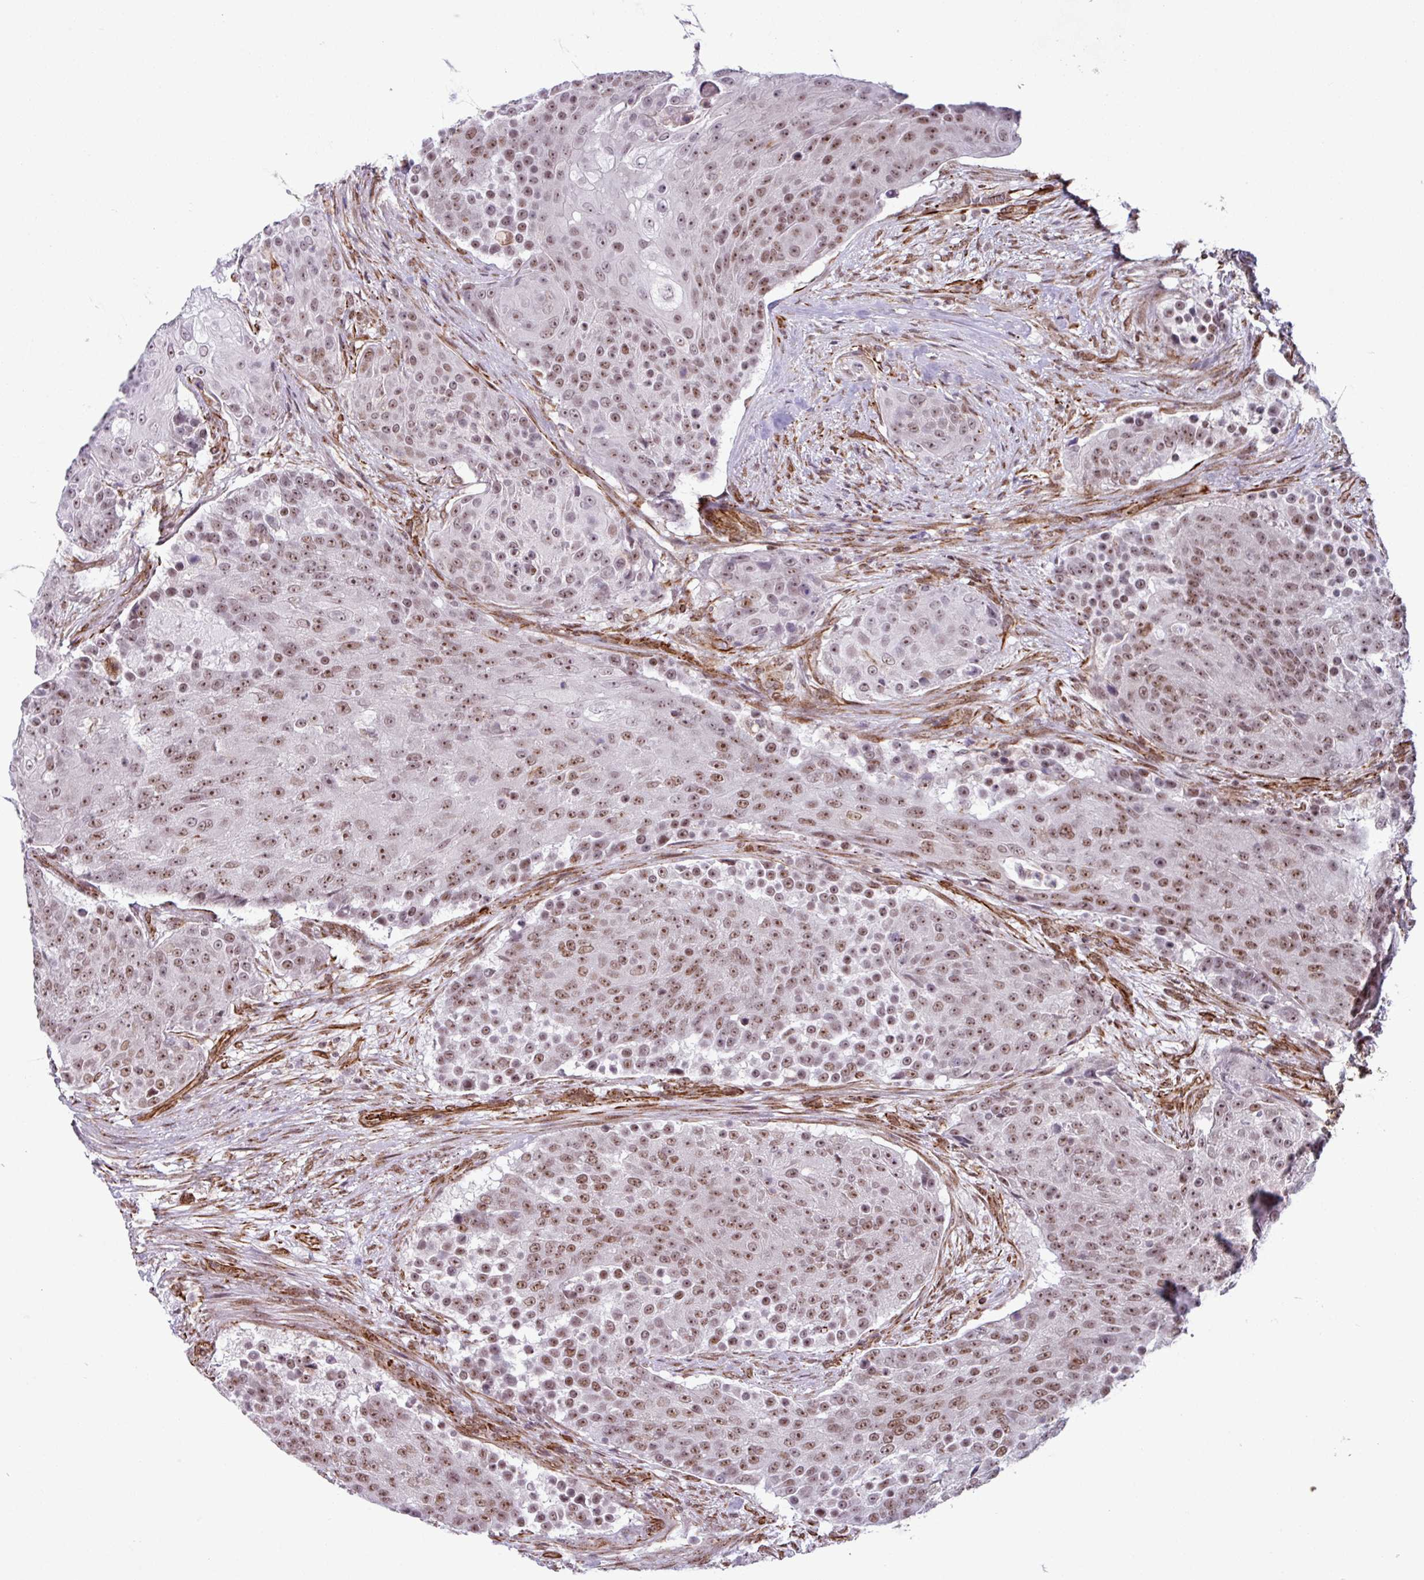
{"staining": {"intensity": "moderate", "quantity": ">75%", "location": "nuclear"}, "tissue": "urothelial cancer", "cell_type": "Tumor cells", "image_type": "cancer", "snomed": [{"axis": "morphology", "description": "Urothelial carcinoma, High grade"}, {"axis": "topography", "description": "Urinary bladder"}], "caption": "The histopathology image shows immunohistochemical staining of urothelial cancer. There is moderate nuclear expression is seen in approximately >75% of tumor cells. (DAB (3,3'-diaminobenzidine) IHC, brown staining for protein, blue staining for nuclei).", "gene": "CHD3", "patient": {"sex": "female", "age": 63}}